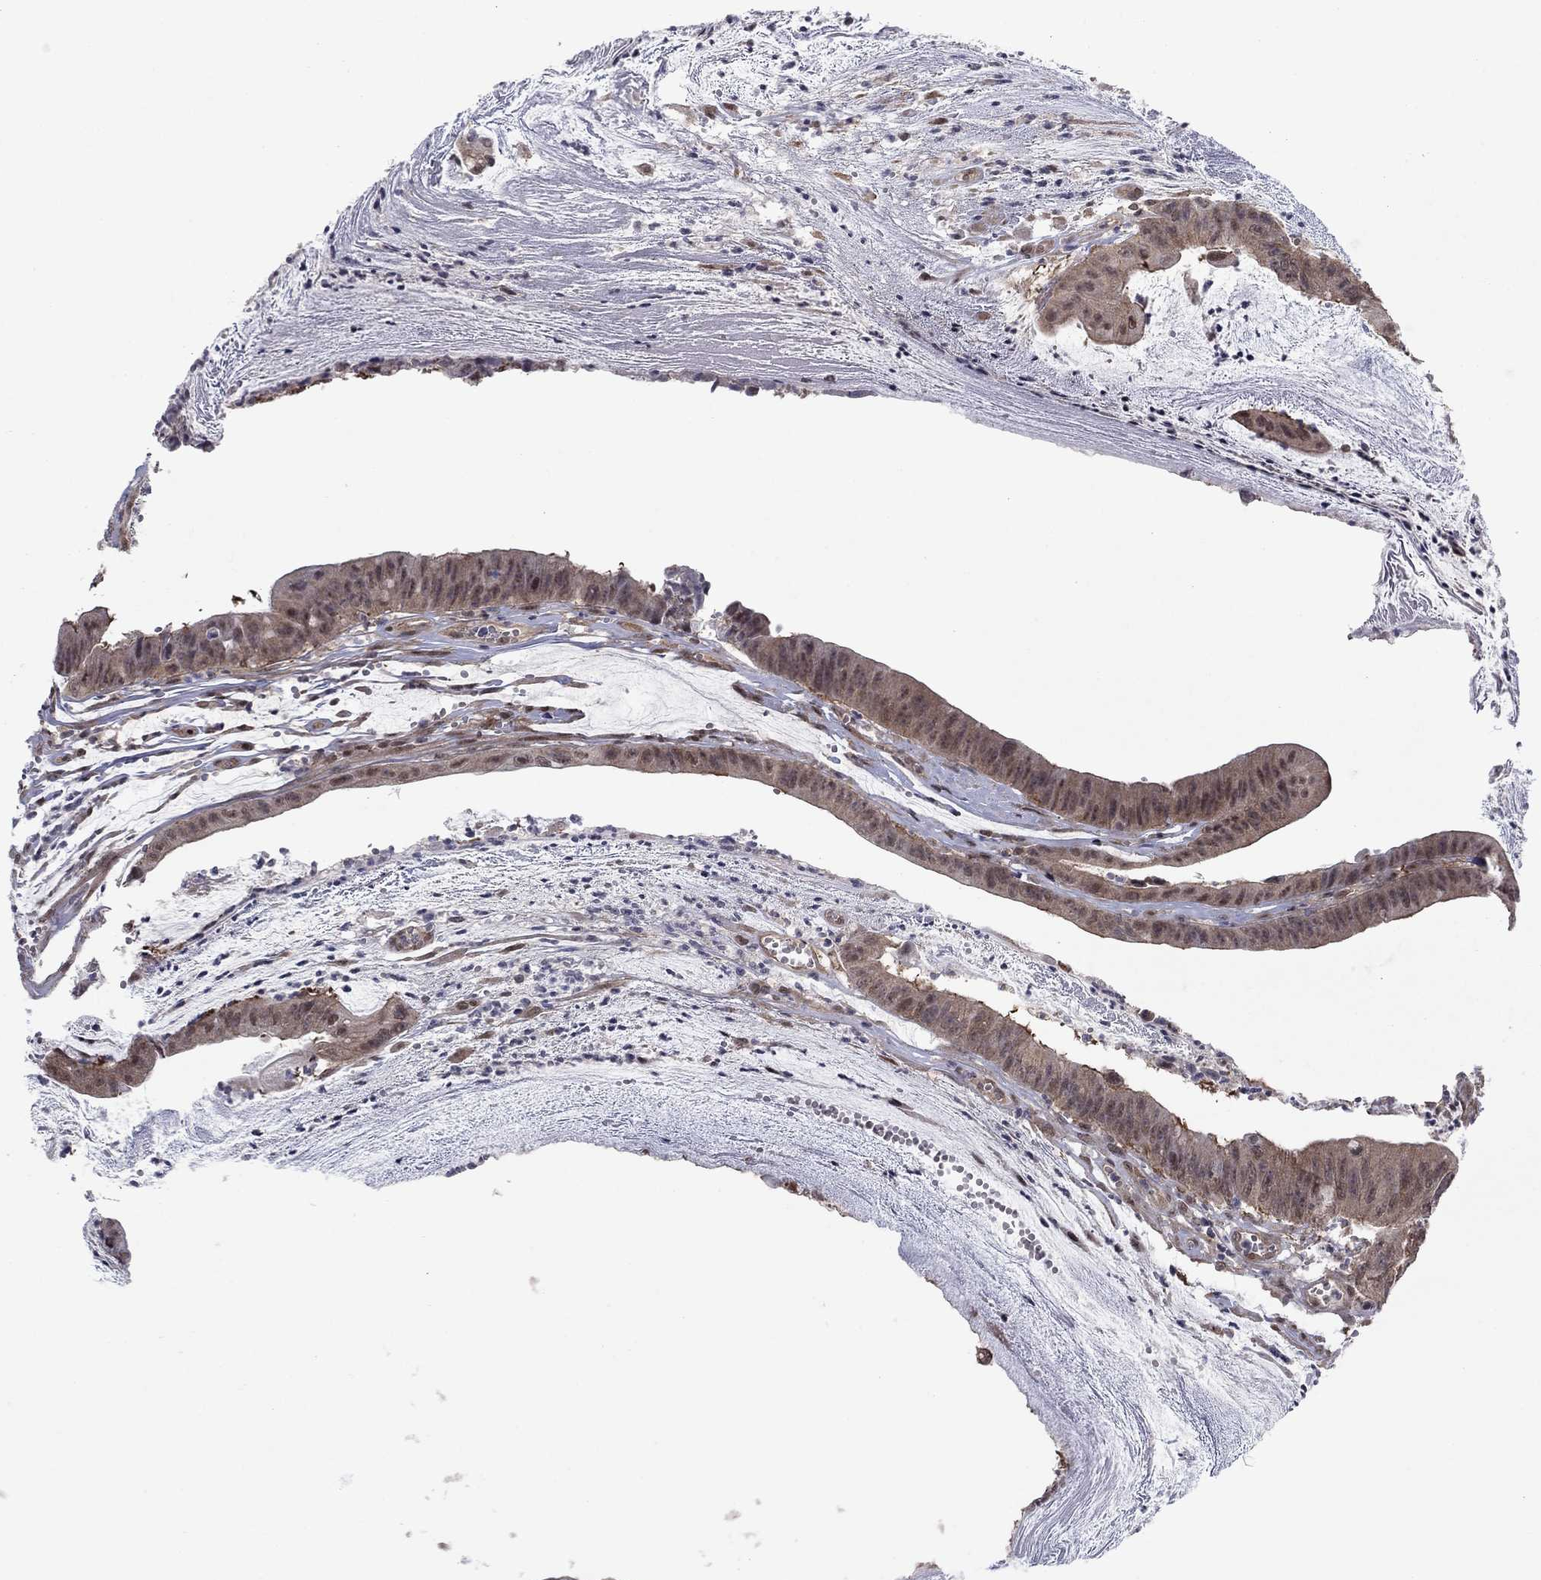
{"staining": {"intensity": "weak", "quantity": ">75%", "location": "cytoplasmic/membranous"}, "tissue": "colorectal cancer", "cell_type": "Tumor cells", "image_type": "cancer", "snomed": [{"axis": "morphology", "description": "Adenocarcinoma, NOS"}, {"axis": "topography", "description": "Colon"}], "caption": "Colorectal cancer (adenocarcinoma) tissue reveals weak cytoplasmic/membranous staining in approximately >75% of tumor cells, visualized by immunohistochemistry. Nuclei are stained in blue.", "gene": "PSMC1", "patient": {"sex": "female", "age": 69}}